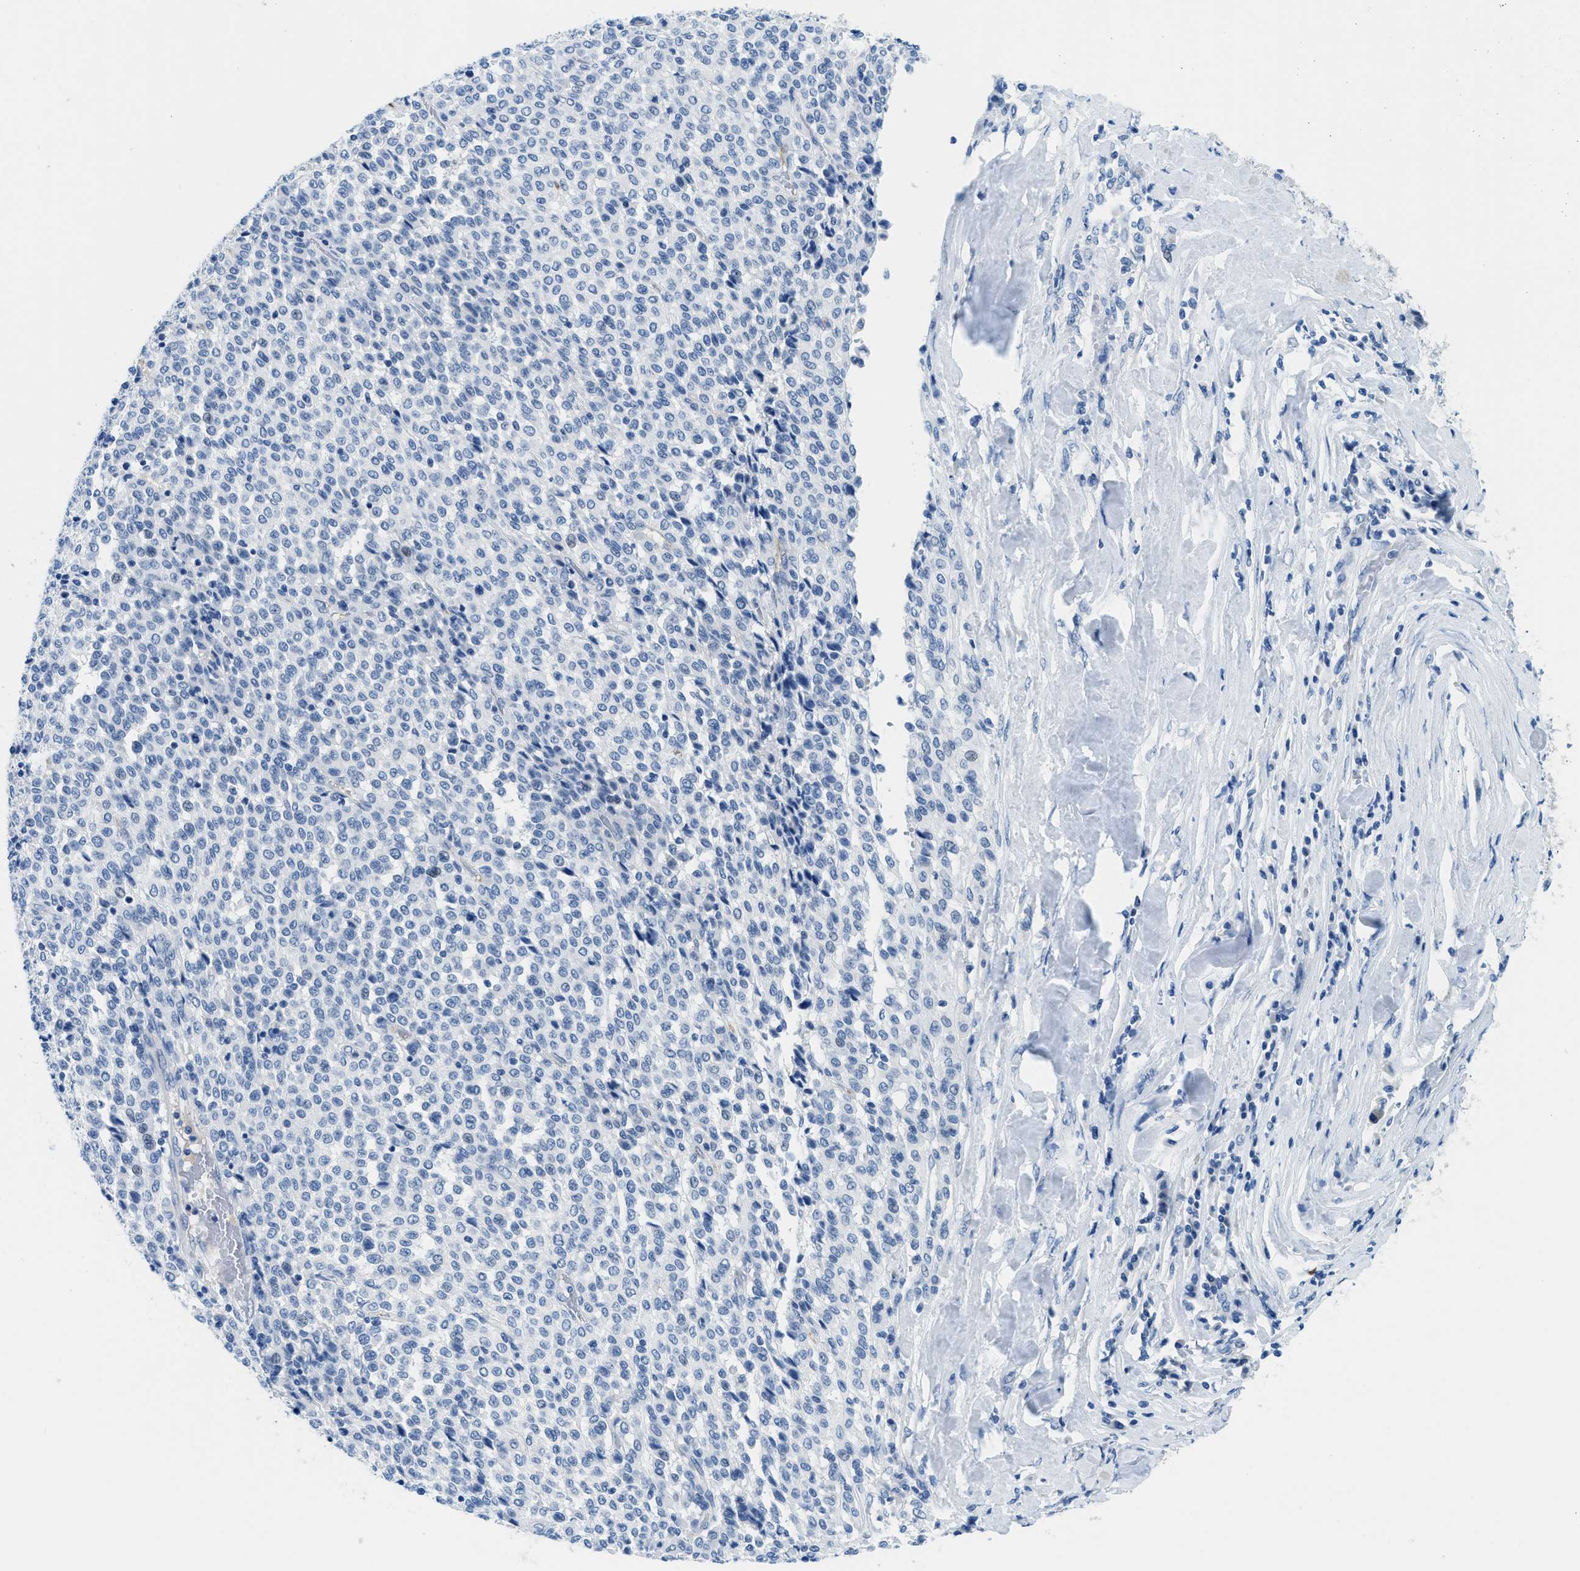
{"staining": {"intensity": "negative", "quantity": "none", "location": "none"}, "tissue": "melanoma", "cell_type": "Tumor cells", "image_type": "cancer", "snomed": [{"axis": "morphology", "description": "Malignant melanoma, Metastatic site"}, {"axis": "topography", "description": "Pancreas"}], "caption": "High magnification brightfield microscopy of melanoma stained with DAB (3,3'-diaminobenzidine) (brown) and counterstained with hematoxylin (blue): tumor cells show no significant expression.", "gene": "MBL2", "patient": {"sex": "female", "age": 30}}